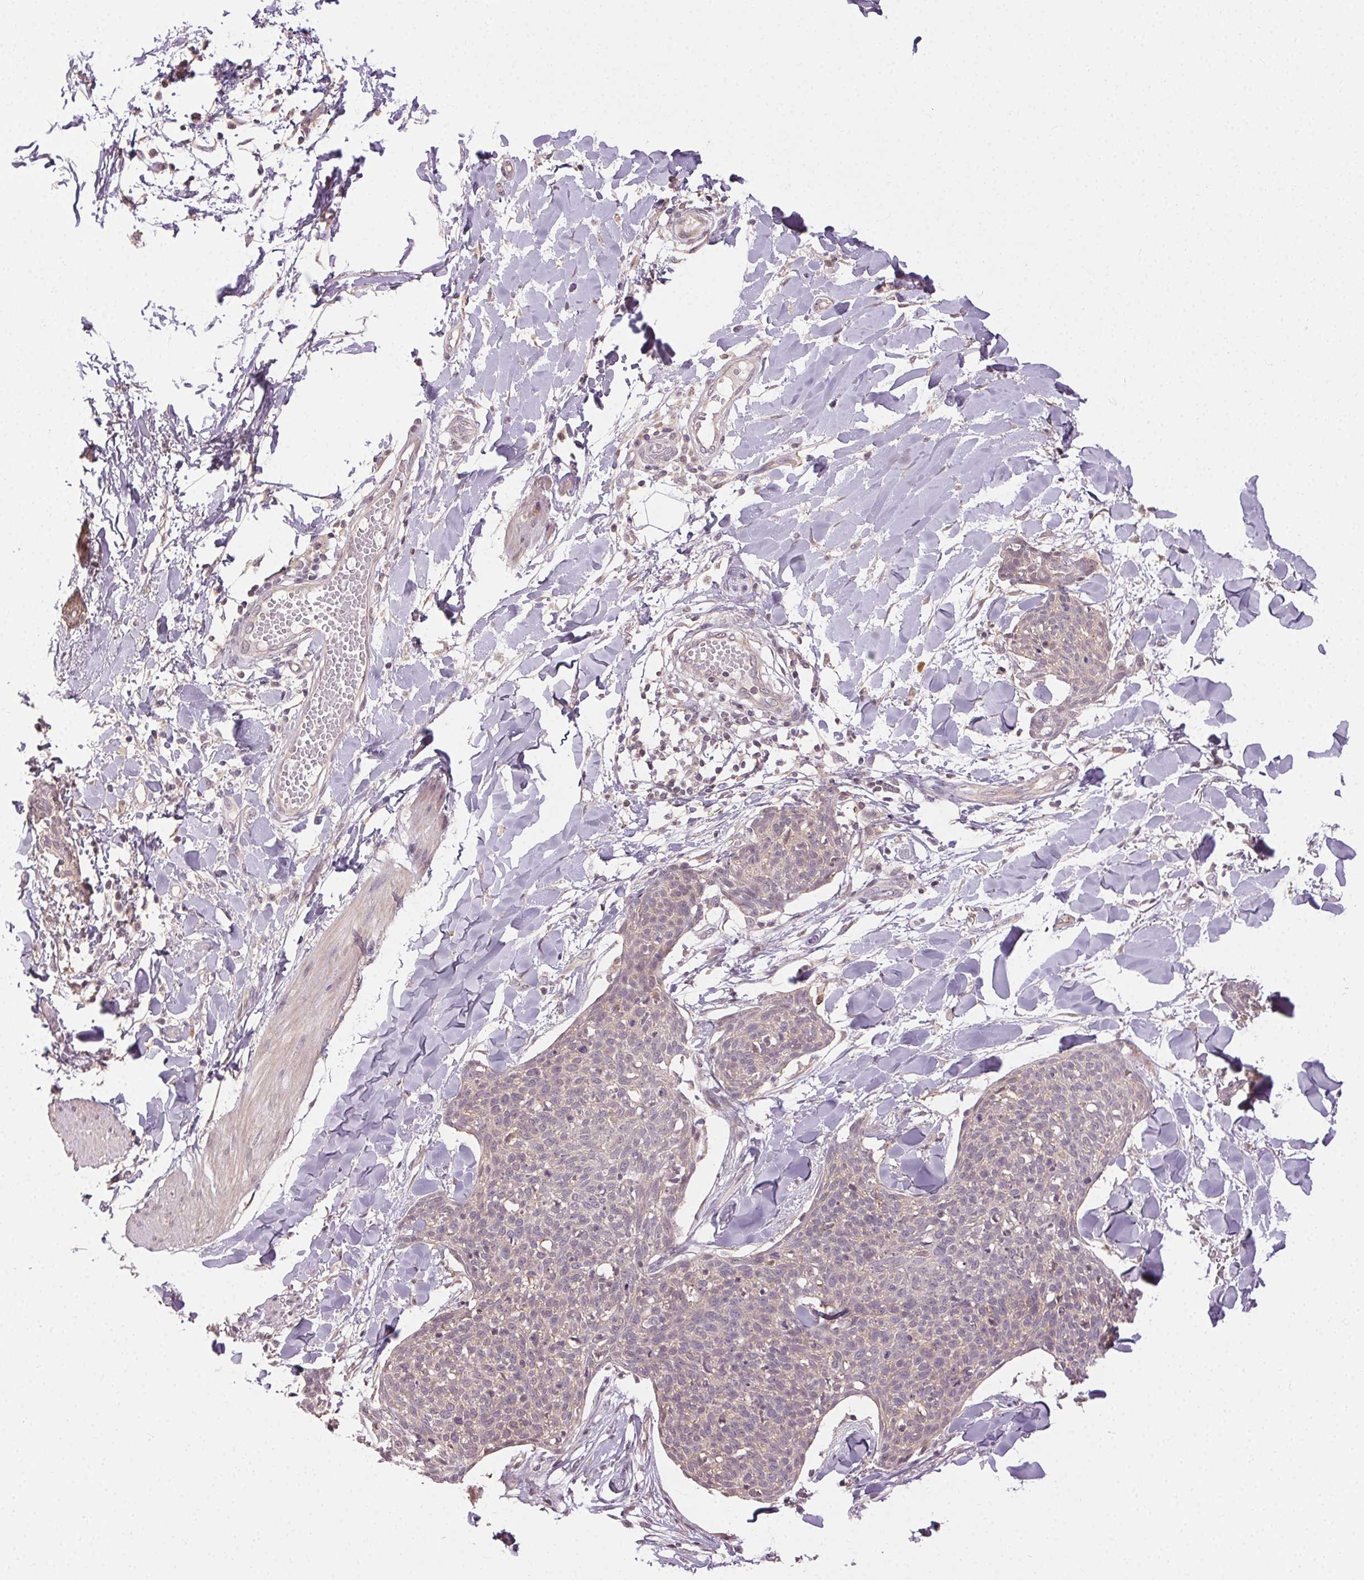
{"staining": {"intensity": "negative", "quantity": "none", "location": "none"}, "tissue": "skin cancer", "cell_type": "Tumor cells", "image_type": "cancer", "snomed": [{"axis": "morphology", "description": "Squamous cell carcinoma, NOS"}, {"axis": "topography", "description": "Skin"}, {"axis": "topography", "description": "Vulva"}], "caption": "This is an IHC image of human skin squamous cell carcinoma. There is no staining in tumor cells.", "gene": "ATP1B3", "patient": {"sex": "female", "age": 75}}